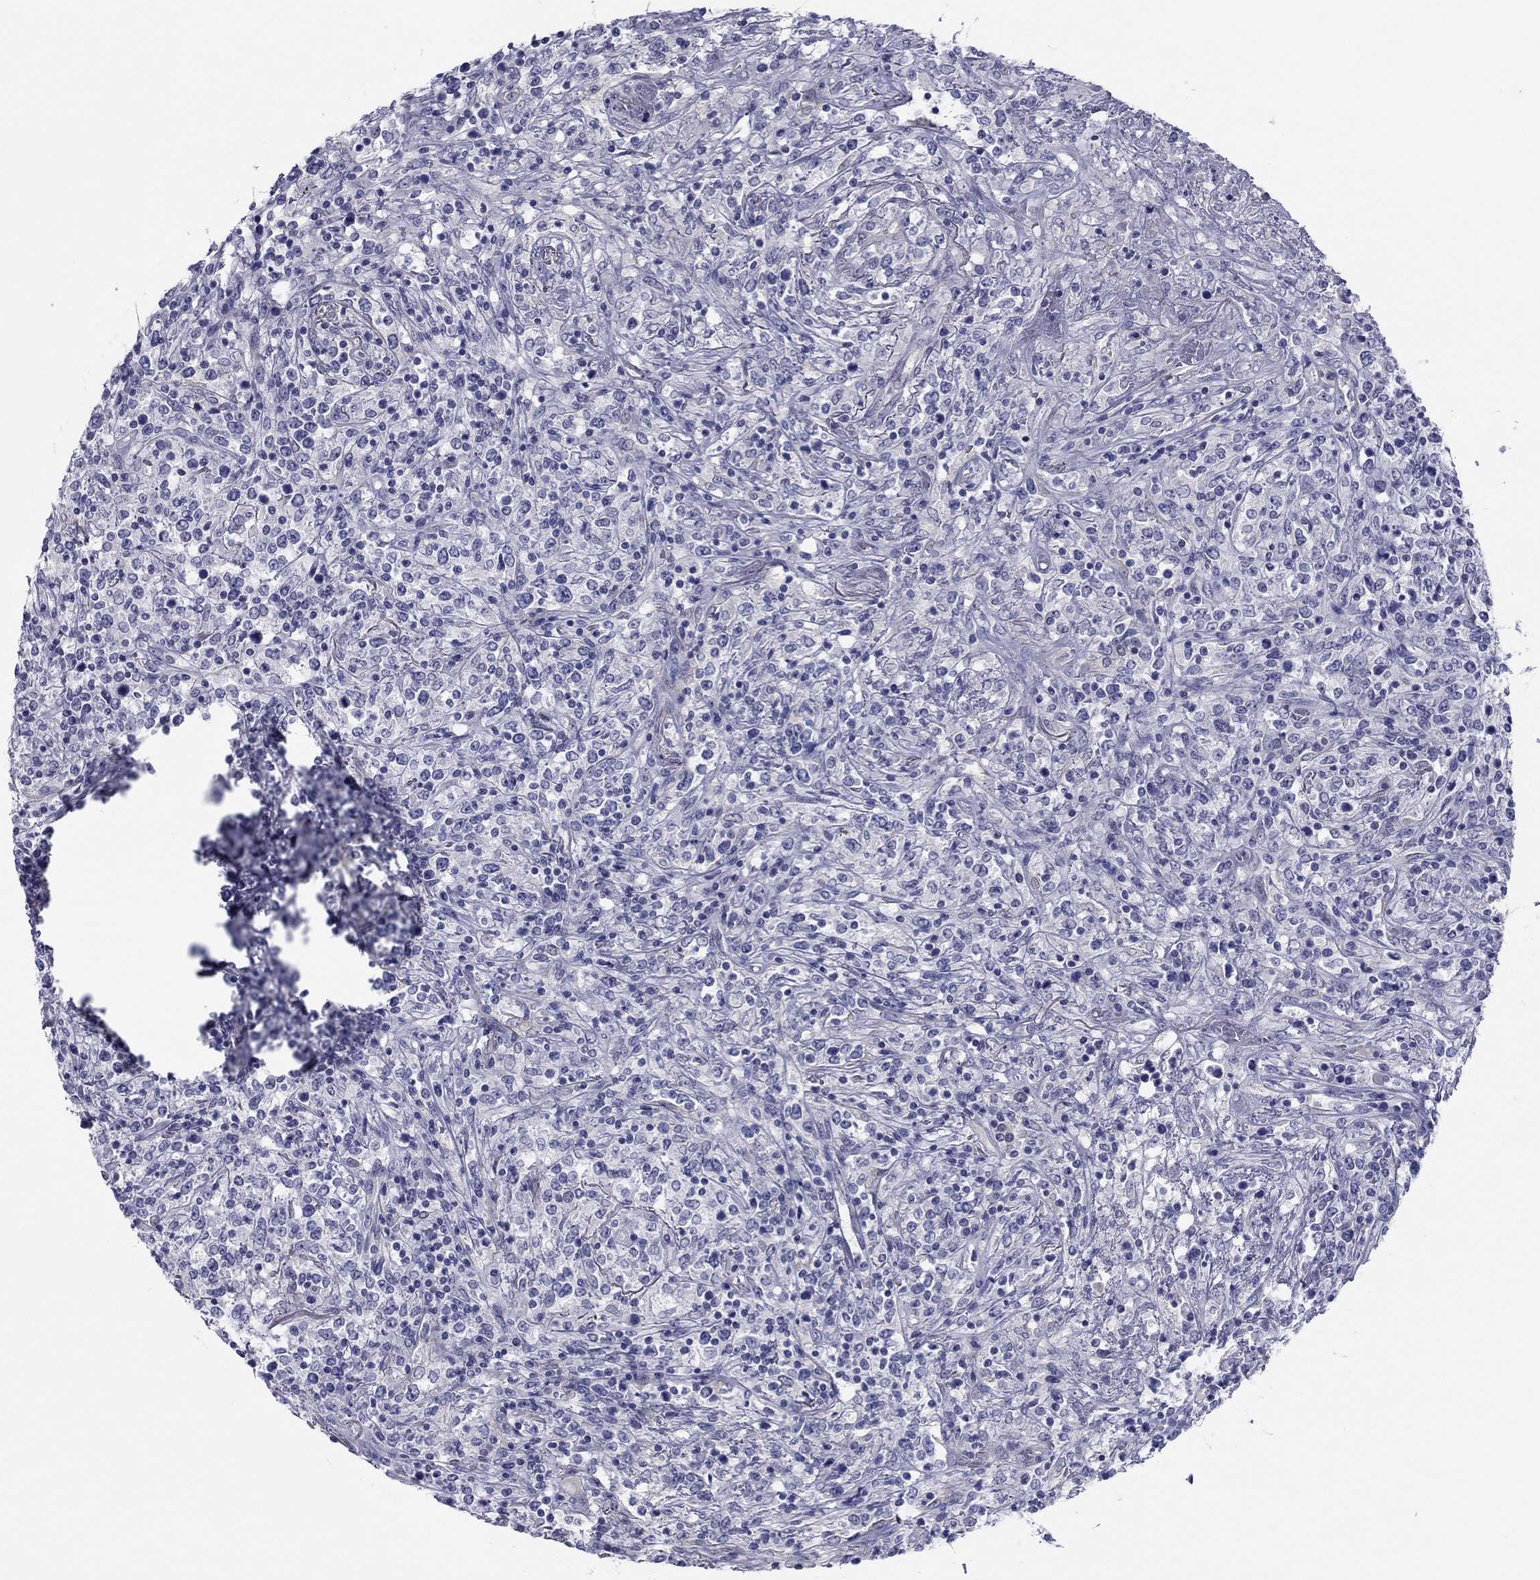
{"staining": {"intensity": "negative", "quantity": "none", "location": "none"}, "tissue": "lymphoma", "cell_type": "Tumor cells", "image_type": "cancer", "snomed": [{"axis": "morphology", "description": "Malignant lymphoma, non-Hodgkin's type, High grade"}, {"axis": "topography", "description": "Lung"}], "caption": "This is an immunohistochemistry (IHC) image of lymphoma. There is no positivity in tumor cells.", "gene": "PLS1", "patient": {"sex": "male", "age": 79}}